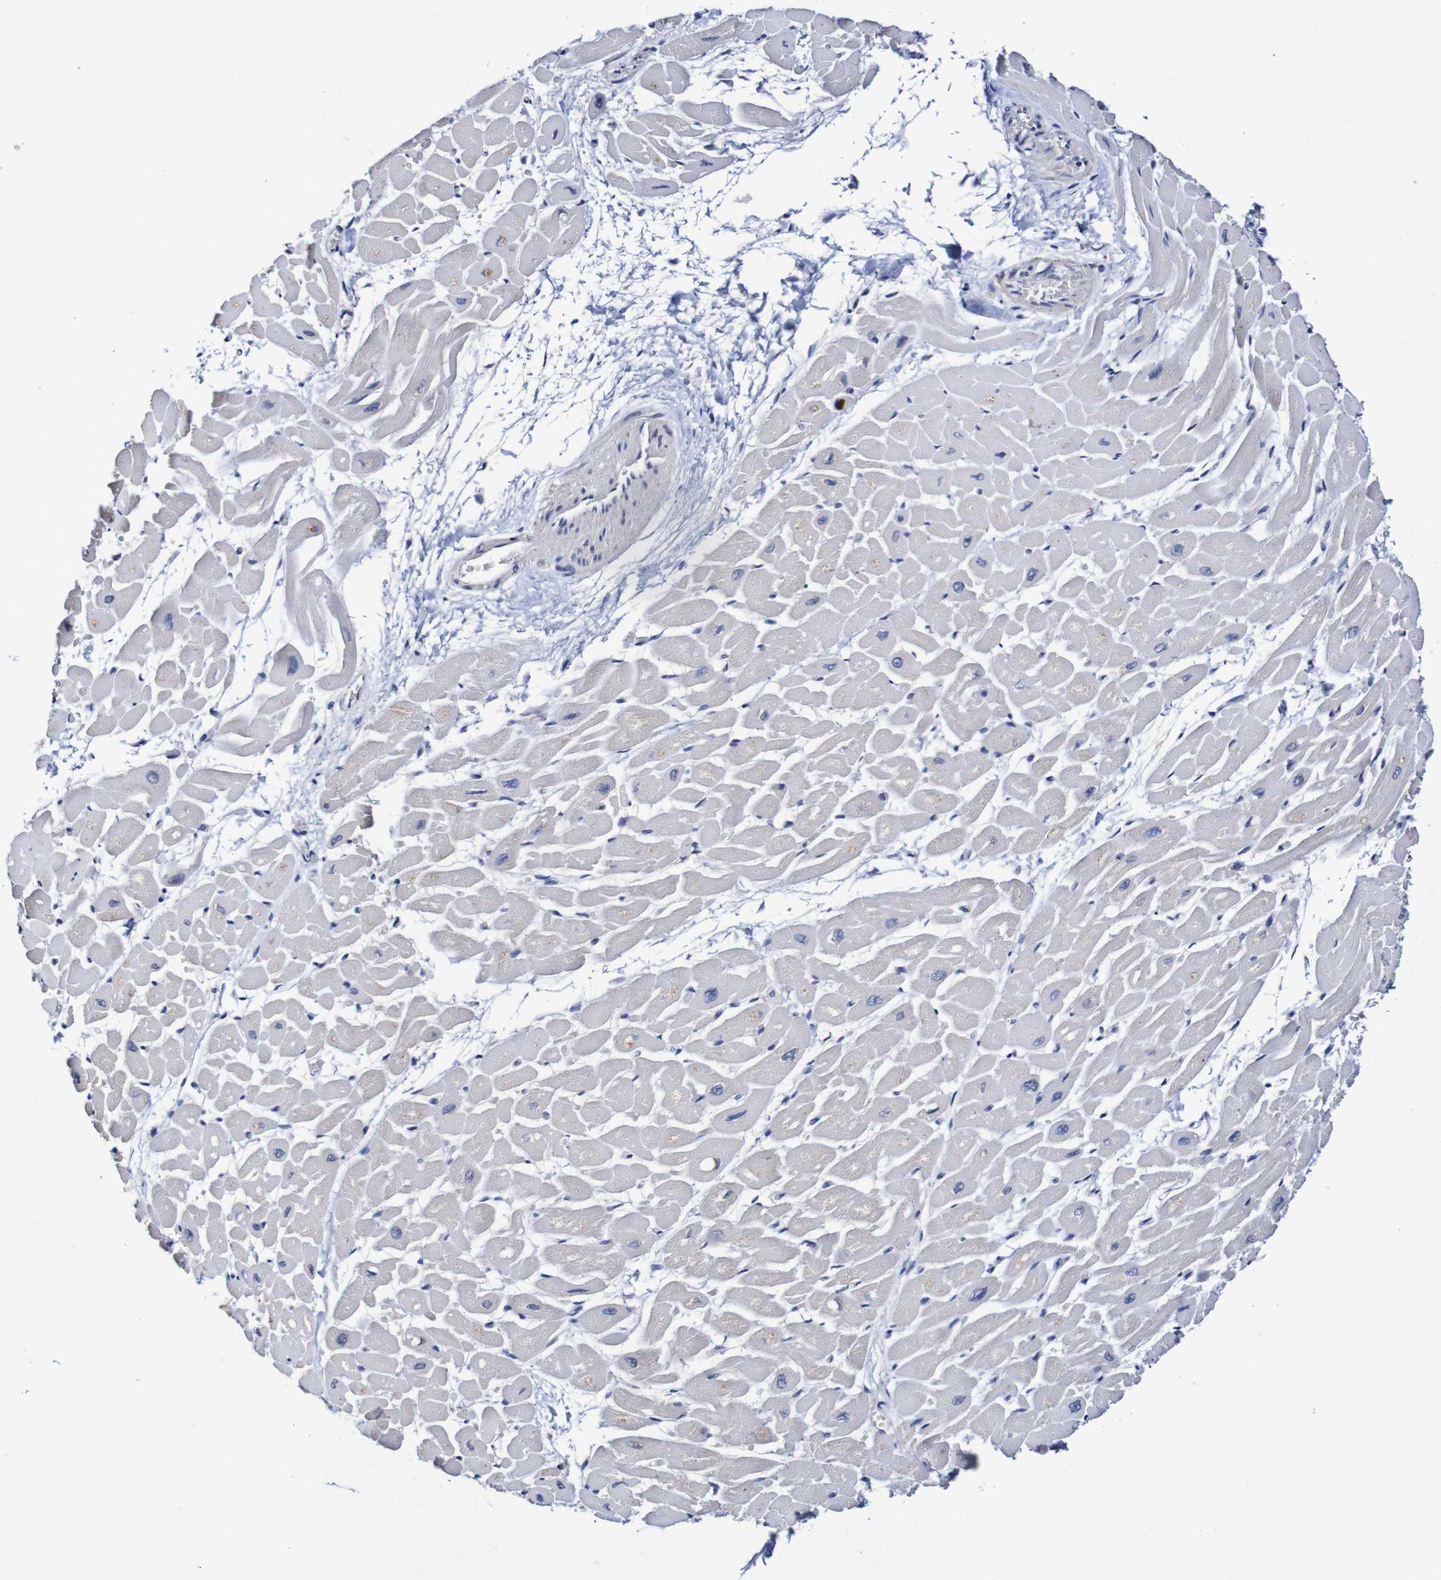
{"staining": {"intensity": "moderate", "quantity": "<25%", "location": "cytoplasmic/membranous"}, "tissue": "heart muscle", "cell_type": "Cardiomyocytes", "image_type": "normal", "snomed": [{"axis": "morphology", "description": "Normal tissue, NOS"}, {"axis": "topography", "description": "Heart"}], "caption": "Immunohistochemical staining of normal human heart muscle exhibits <25% levels of moderate cytoplasmic/membranous protein expression in about <25% of cardiomyocytes. (DAB = brown stain, brightfield microscopy at high magnification).", "gene": "ACVR1C", "patient": {"sex": "male", "age": 45}}